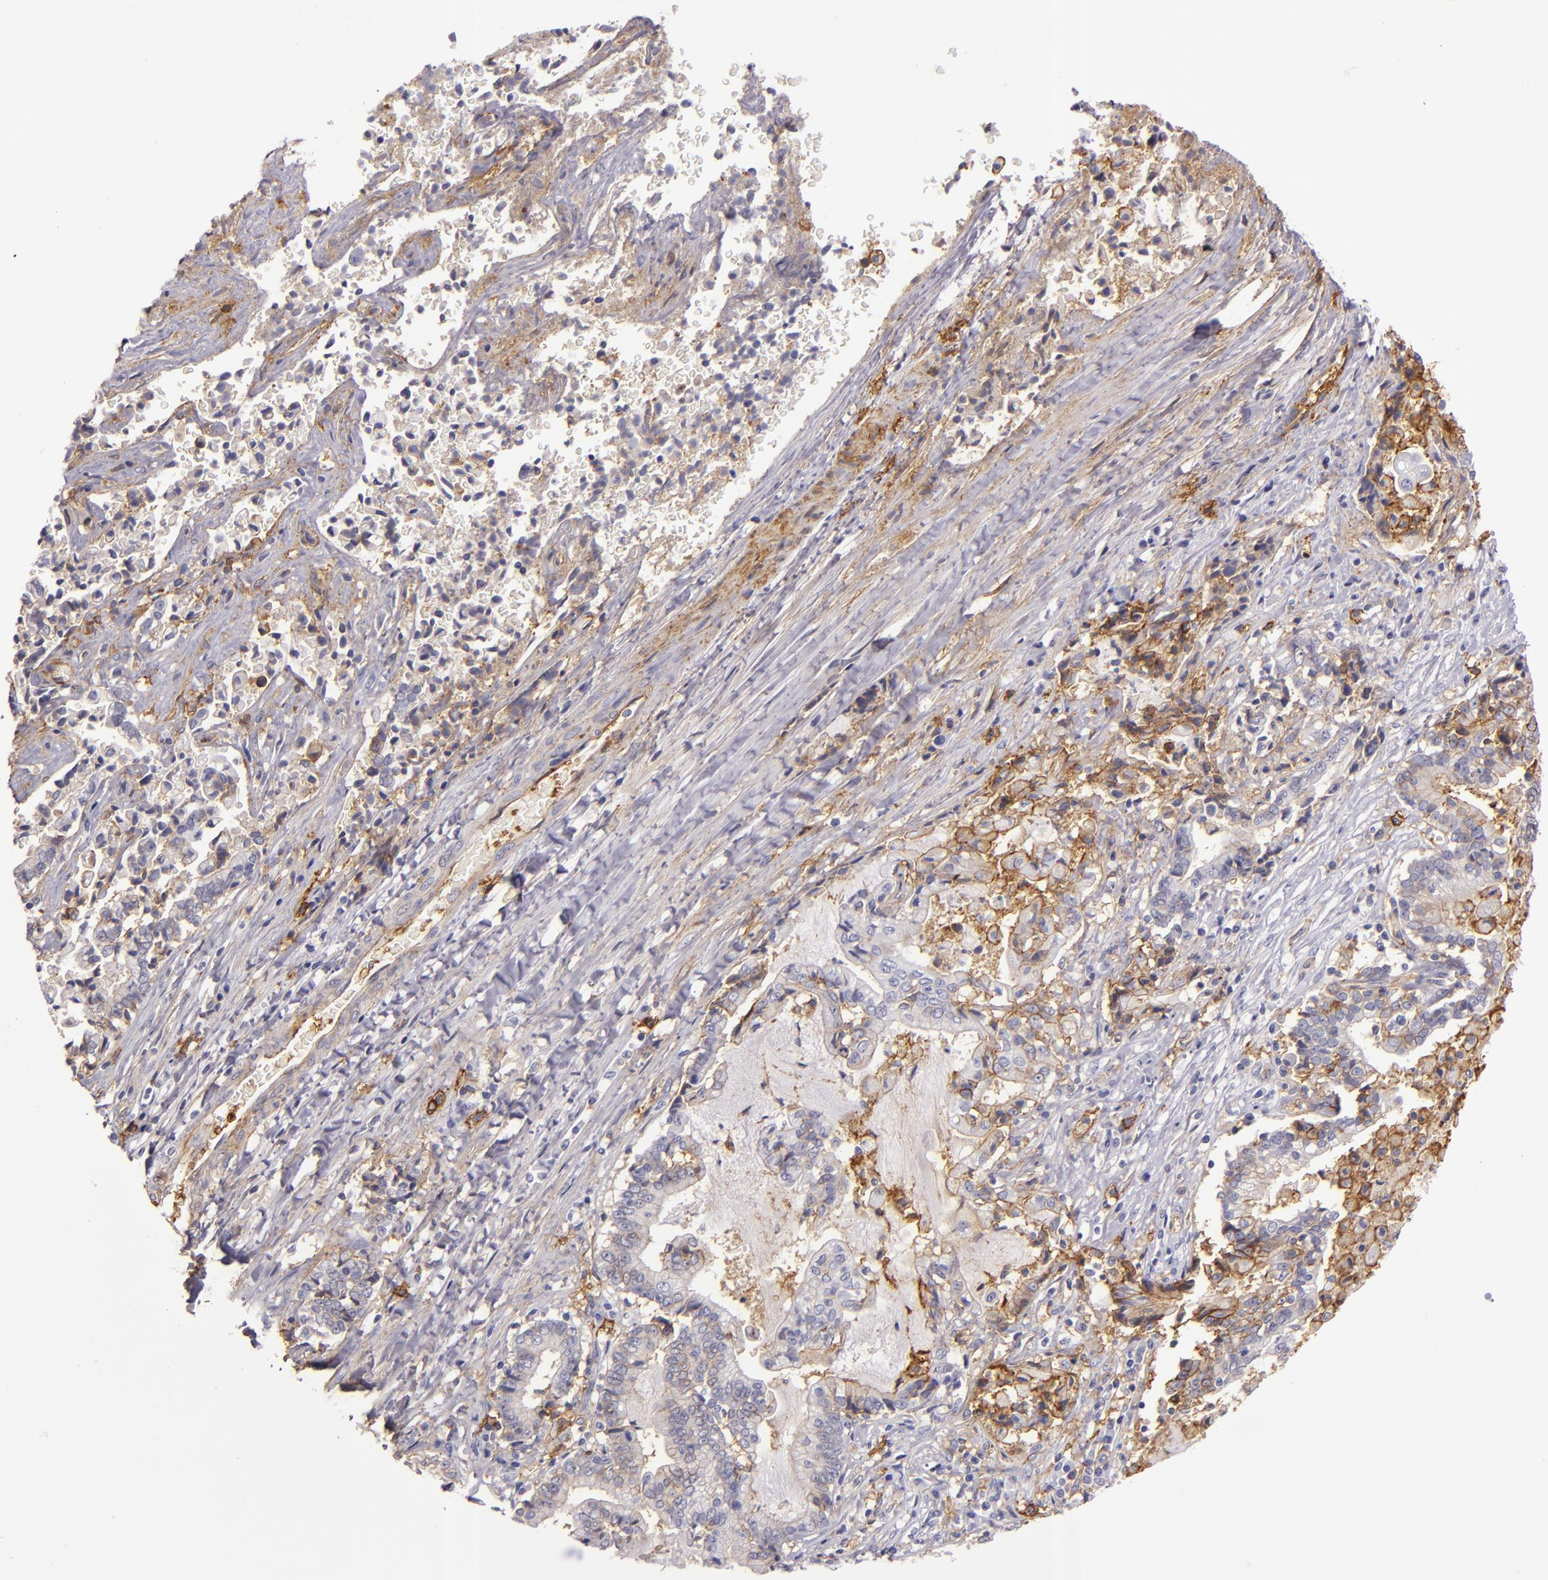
{"staining": {"intensity": "moderate", "quantity": ">75%", "location": "cytoplasmic/membranous"}, "tissue": "liver cancer", "cell_type": "Tumor cells", "image_type": "cancer", "snomed": [{"axis": "morphology", "description": "Cholangiocarcinoma"}, {"axis": "topography", "description": "Liver"}], "caption": "Tumor cells show moderate cytoplasmic/membranous positivity in about >75% of cells in cholangiocarcinoma (liver). The staining was performed using DAB (3,3'-diaminobenzidine), with brown indicating positive protein expression. Nuclei are stained blue with hematoxylin.", "gene": "CD9", "patient": {"sex": "male", "age": 57}}